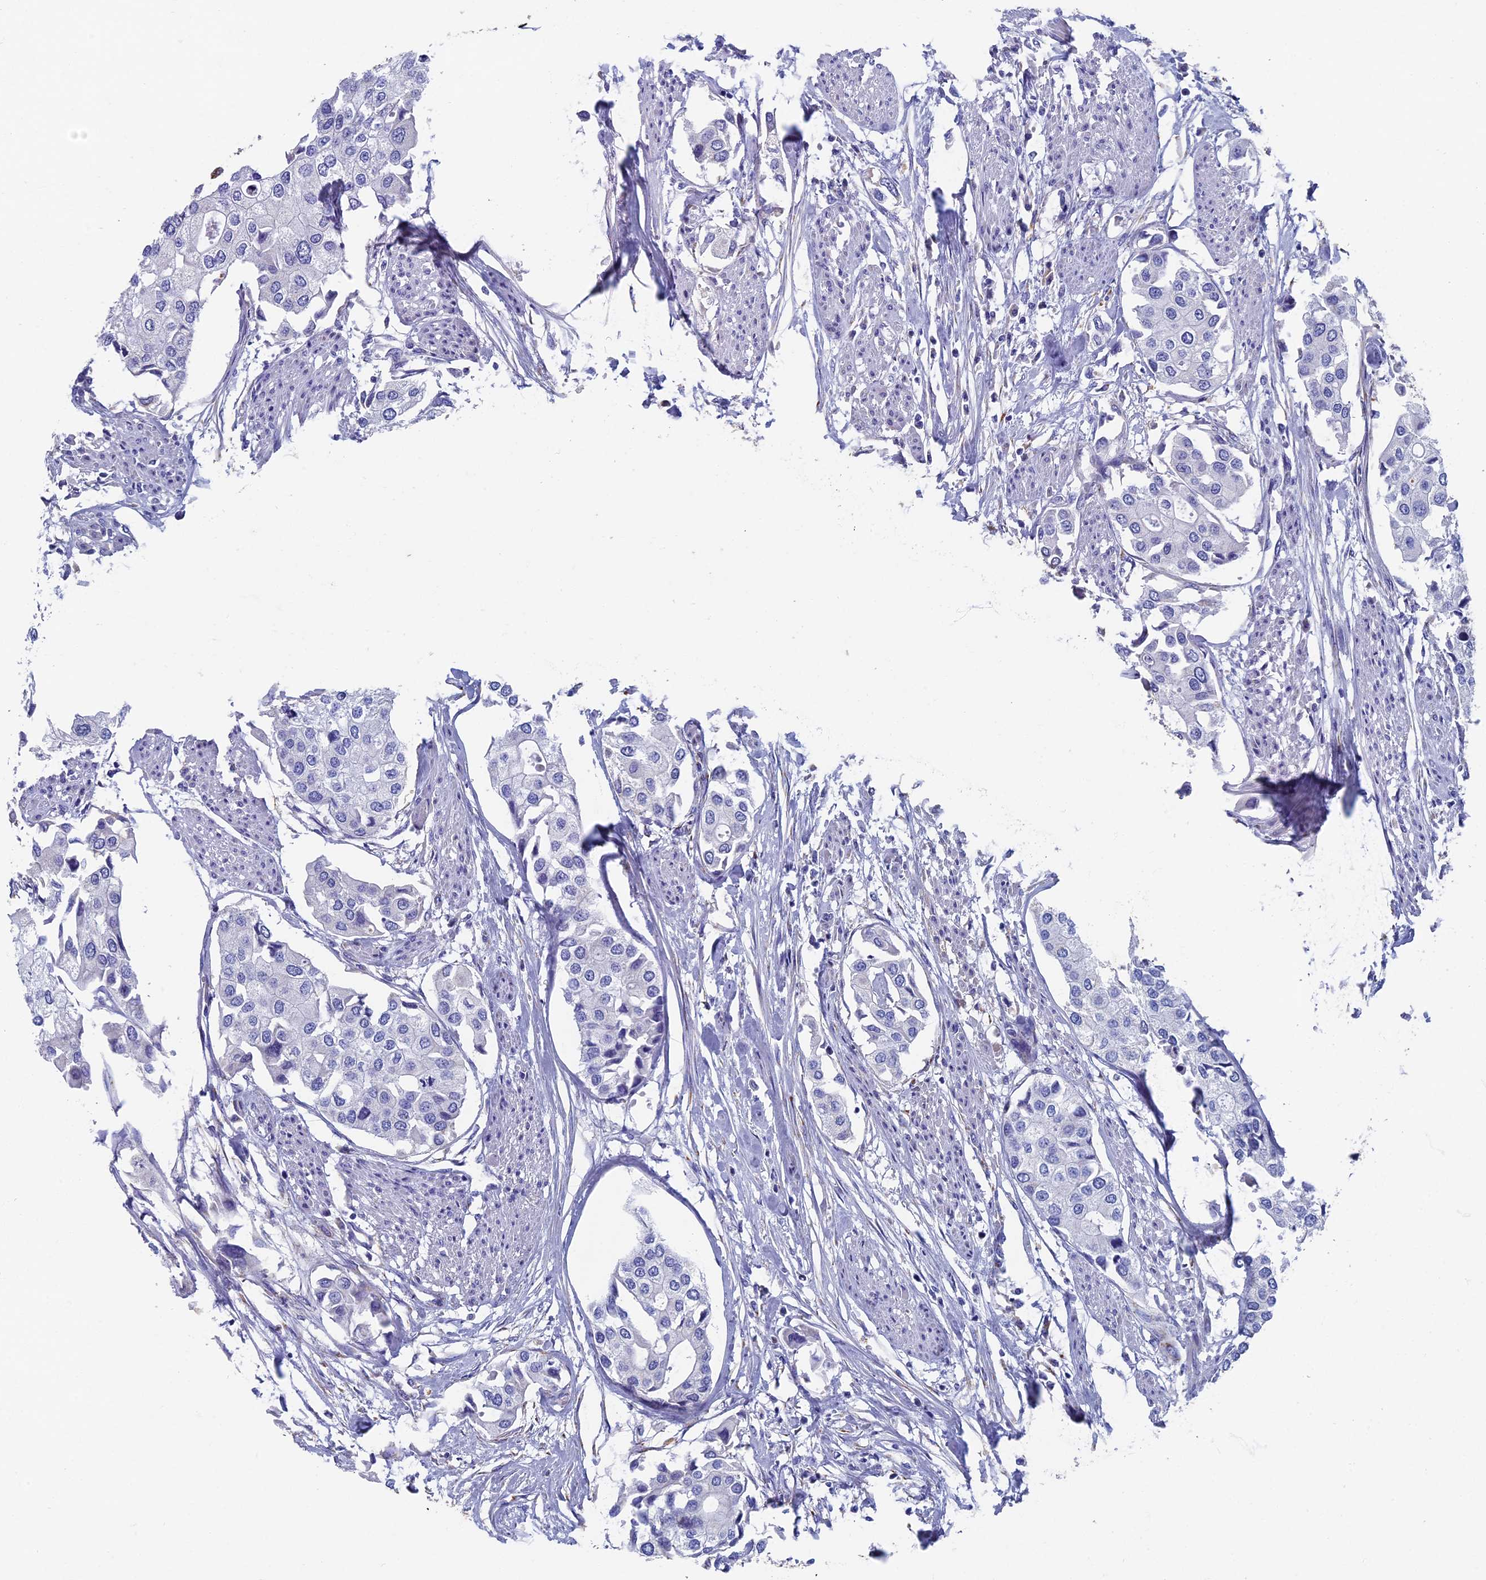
{"staining": {"intensity": "negative", "quantity": "none", "location": "none"}, "tissue": "urothelial cancer", "cell_type": "Tumor cells", "image_type": "cancer", "snomed": [{"axis": "morphology", "description": "Urothelial carcinoma, High grade"}, {"axis": "topography", "description": "Urinary bladder"}], "caption": "This is a image of IHC staining of high-grade urothelial carcinoma, which shows no expression in tumor cells. The staining was performed using DAB to visualize the protein expression in brown, while the nuclei were stained in blue with hematoxylin (Magnification: 20x).", "gene": "OAT", "patient": {"sex": "male", "age": 64}}